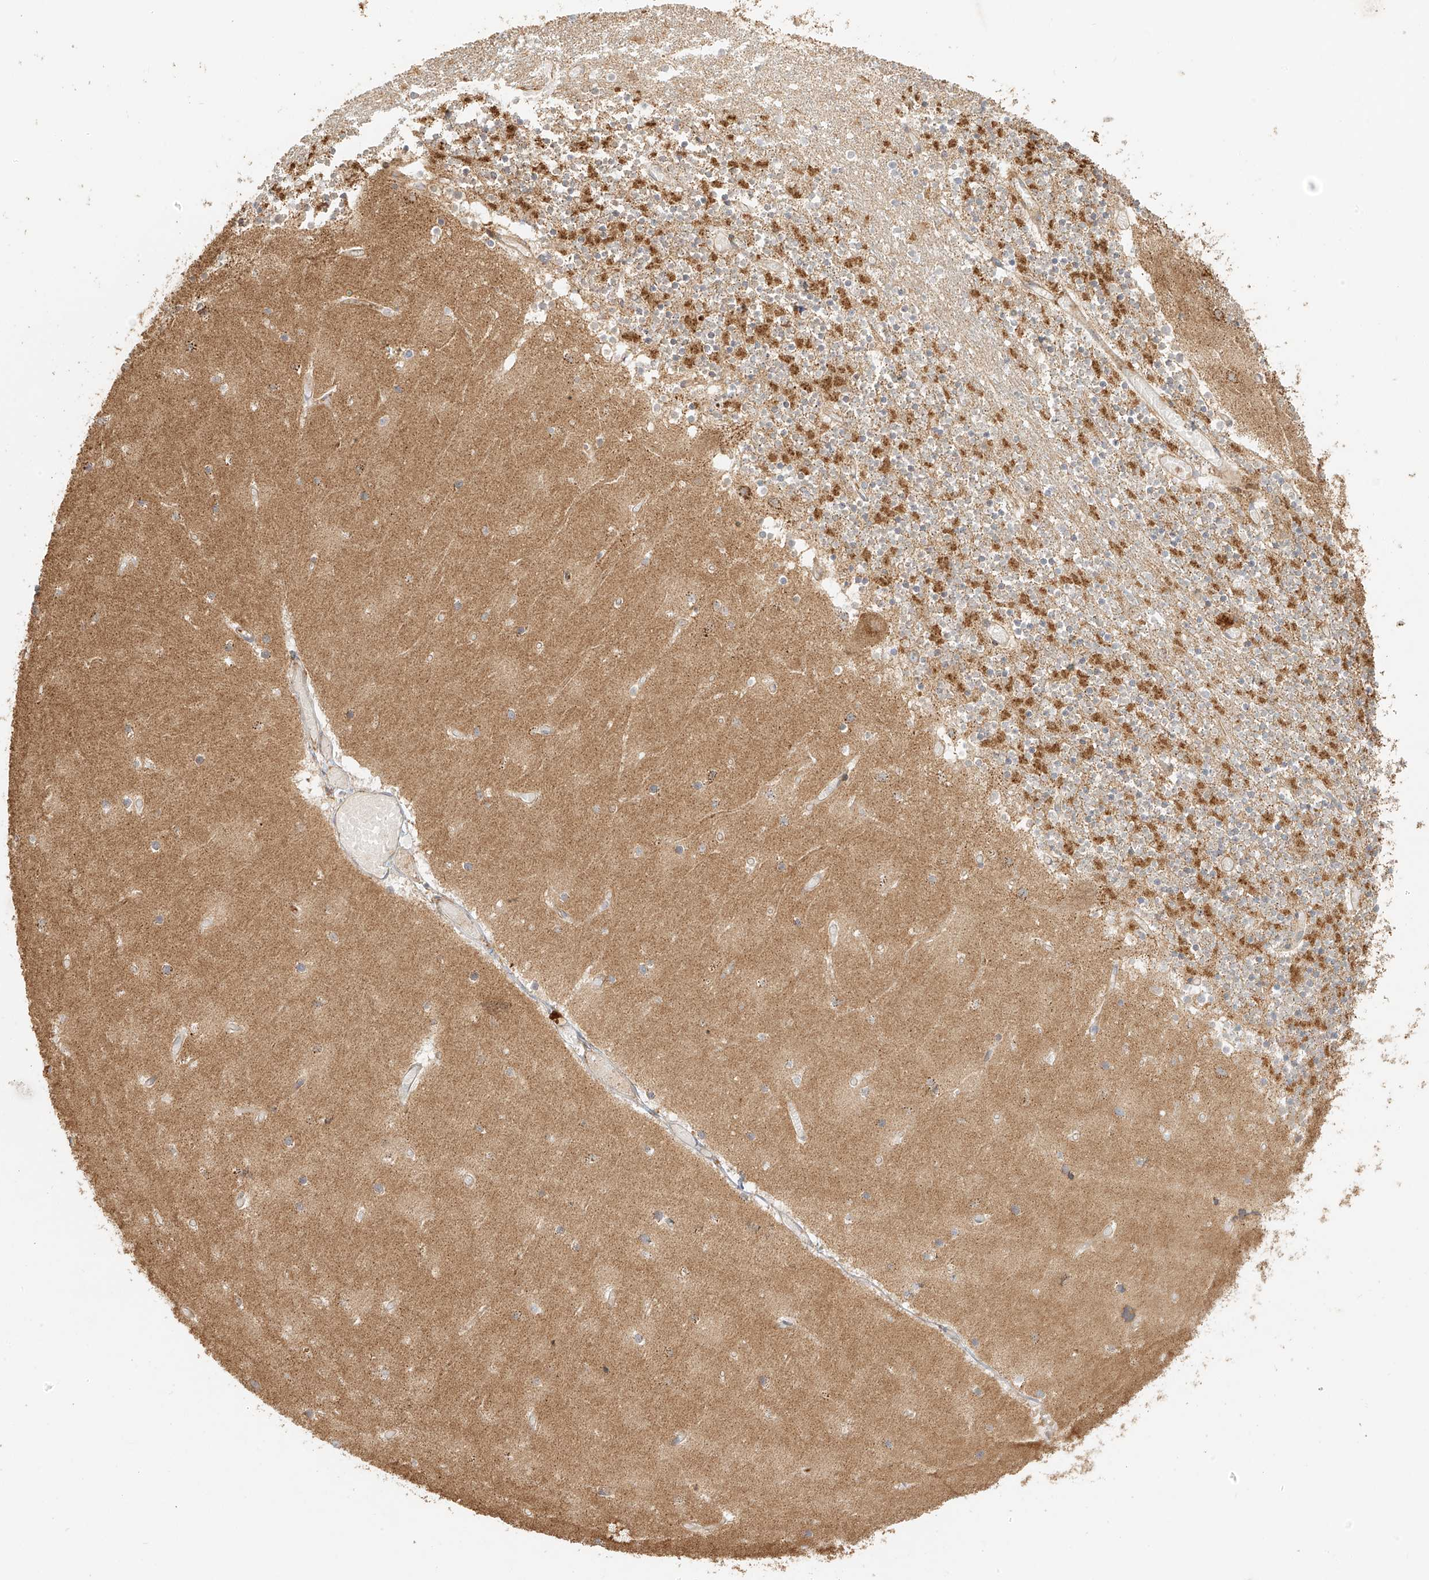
{"staining": {"intensity": "moderate", "quantity": "<25%", "location": "cytoplasmic/membranous"}, "tissue": "cerebellum", "cell_type": "Cells in granular layer", "image_type": "normal", "snomed": [{"axis": "morphology", "description": "Normal tissue, NOS"}, {"axis": "topography", "description": "Cerebellum"}], "caption": "Immunohistochemical staining of normal cerebellum displays moderate cytoplasmic/membranous protein positivity in about <25% of cells in granular layer.", "gene": "MIPEP", "patient": {"sex": "female", "age": 28}}